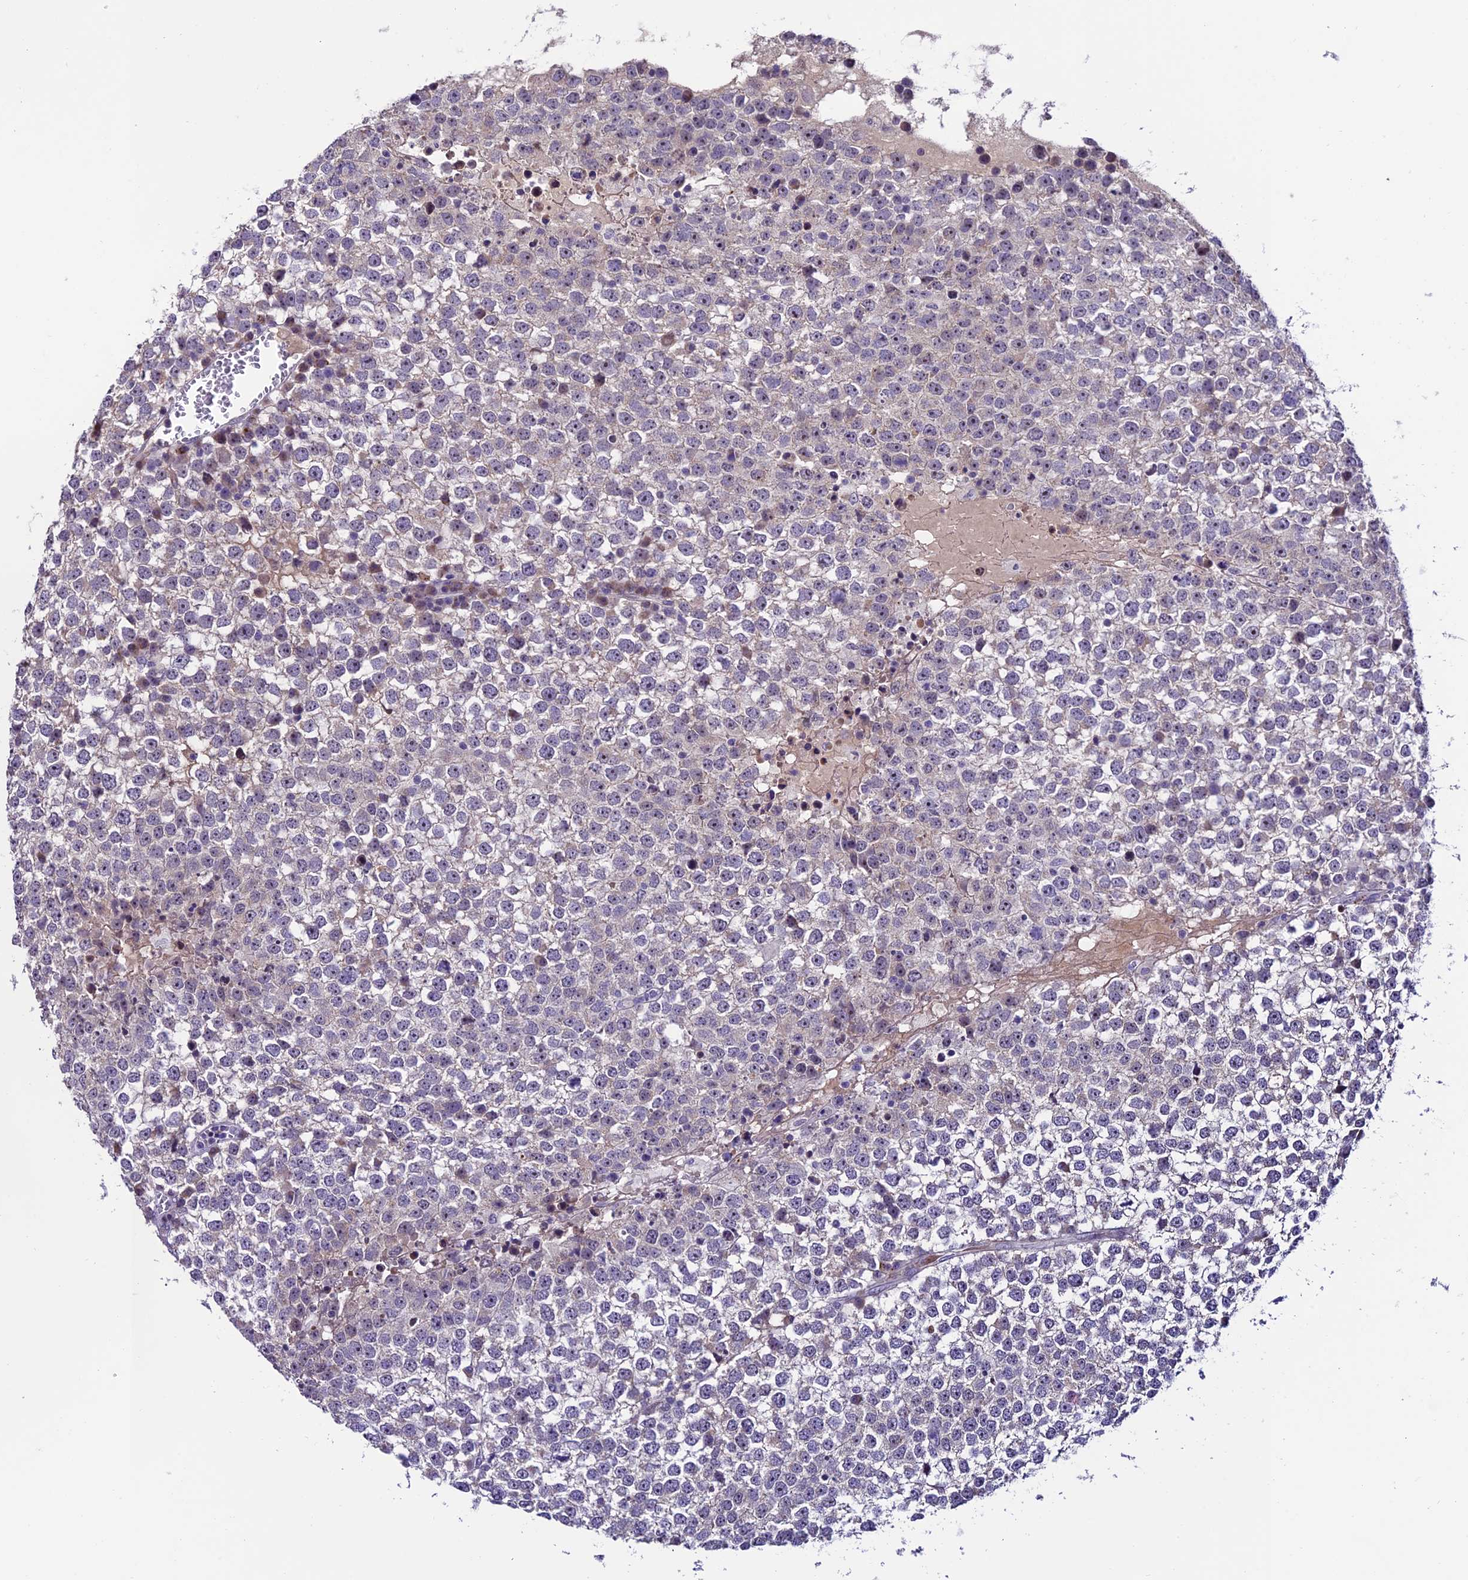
{"staining": {"intensity": "negative", "quantity": "none", "location": "none"}, "tissue": "testis cancer", "cell_type": "Tumor cells", "image_type": "cancer", "snomed": [{"axis": "morphology", "description": "Seminoma, NOS"}, {"axis": "topography", "description": "Testis"}], "caption": "DAB (3,3'-diaminobenzidine) immunohistochemical staining of seminoma (testis) displays no significant expression in tumor cells.", "gene": "SLC10A1", "patient": {"sex": "male", "age": 65}}